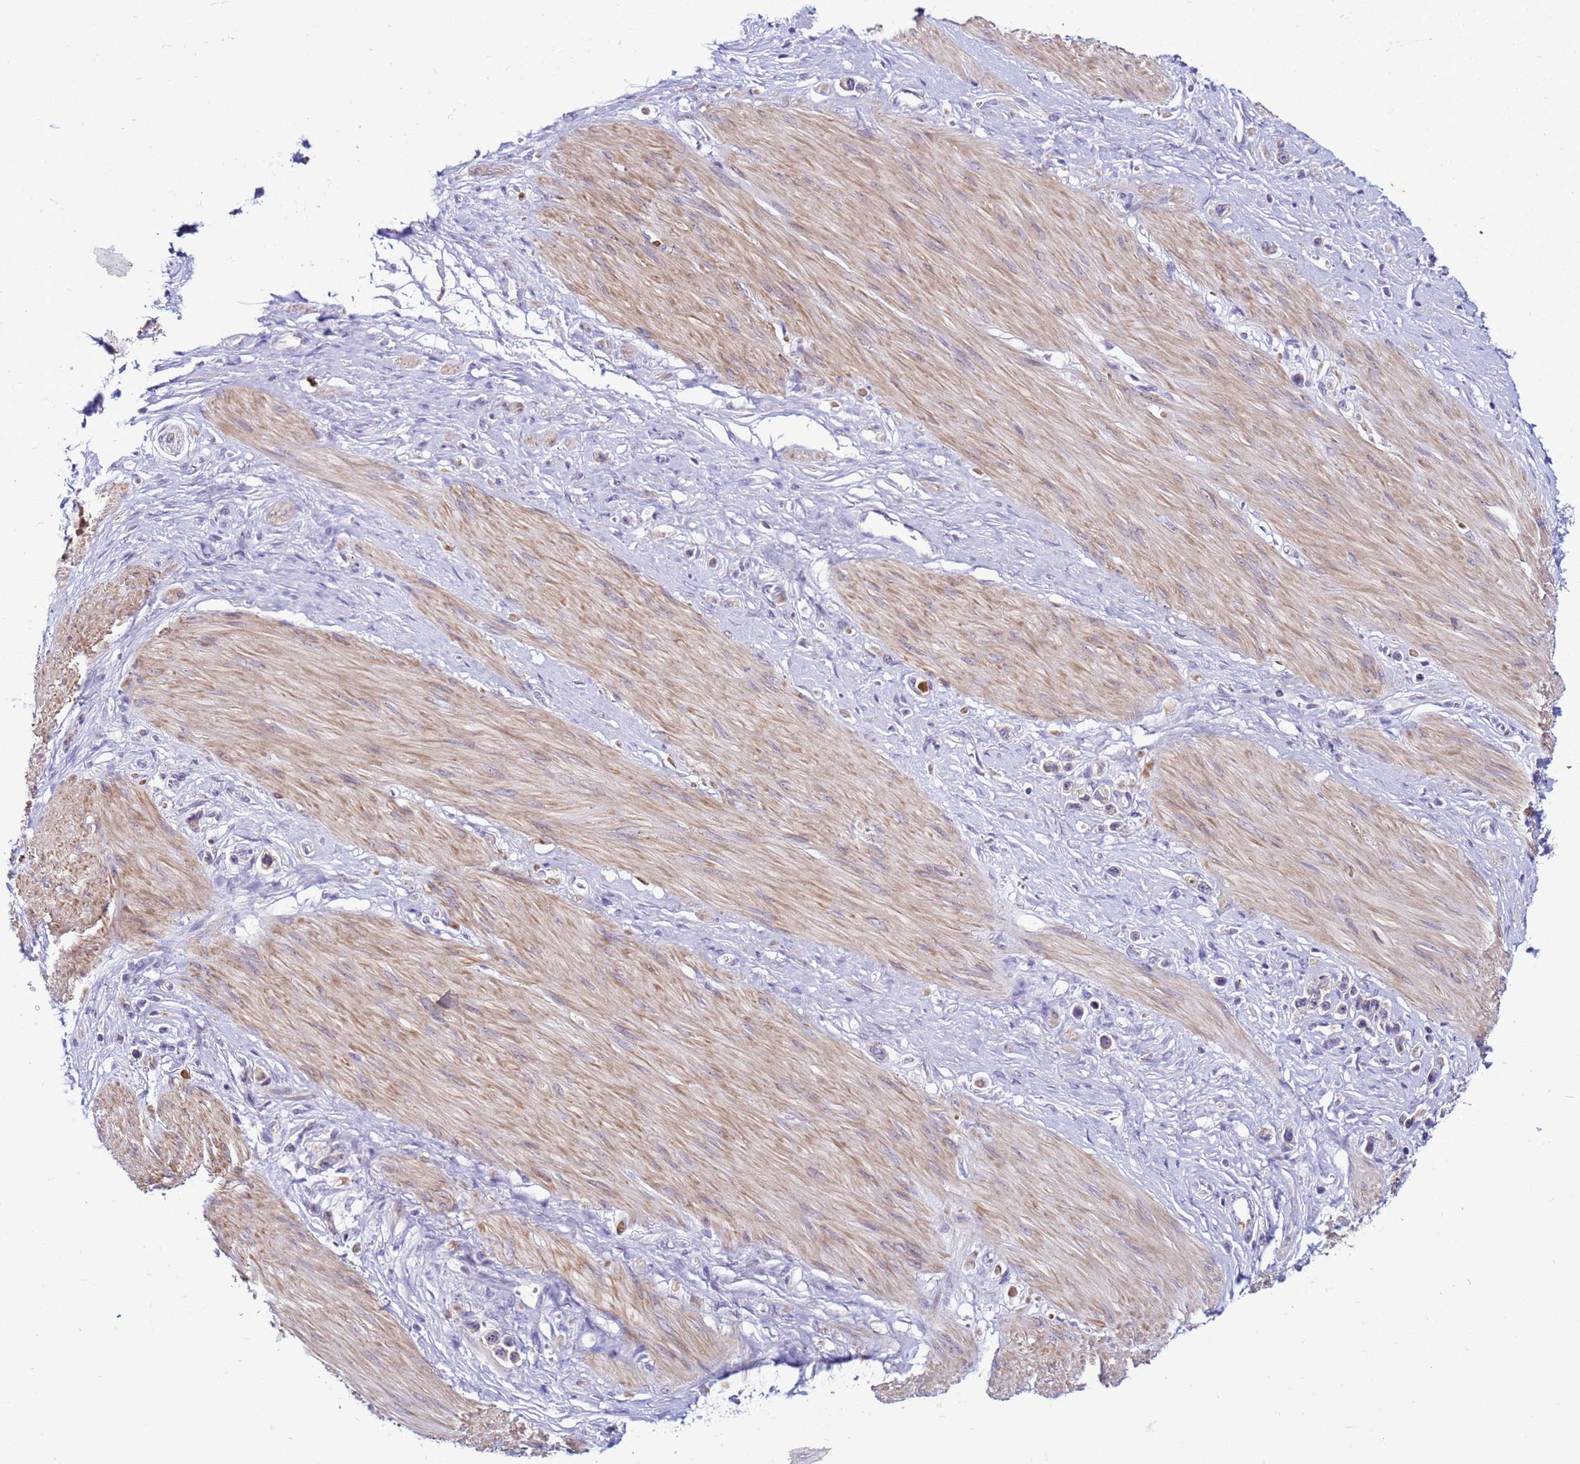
{"staining": {"intensity": "weak", "quantity": "25%-75%", "location": "cytoplasmic/membranous"}, "tissue": "stomach cancer", "cell_type": "Tumor cells", "image_type": "cancer", "snomed": [{"axis": "morphology", "description": "Adenocarcinoma, NOS"}, {"axis": "topography", "description": "Stomach"}], "caption": "Brown immunohistochemical staining in adenocarcinoma (stomach) demonstrates weak cytoplasmic/membranous expression in about 25%-75% of tumor cells.", "gene": "VPS4B", "patient": {"sex": "female", "age": 65}}